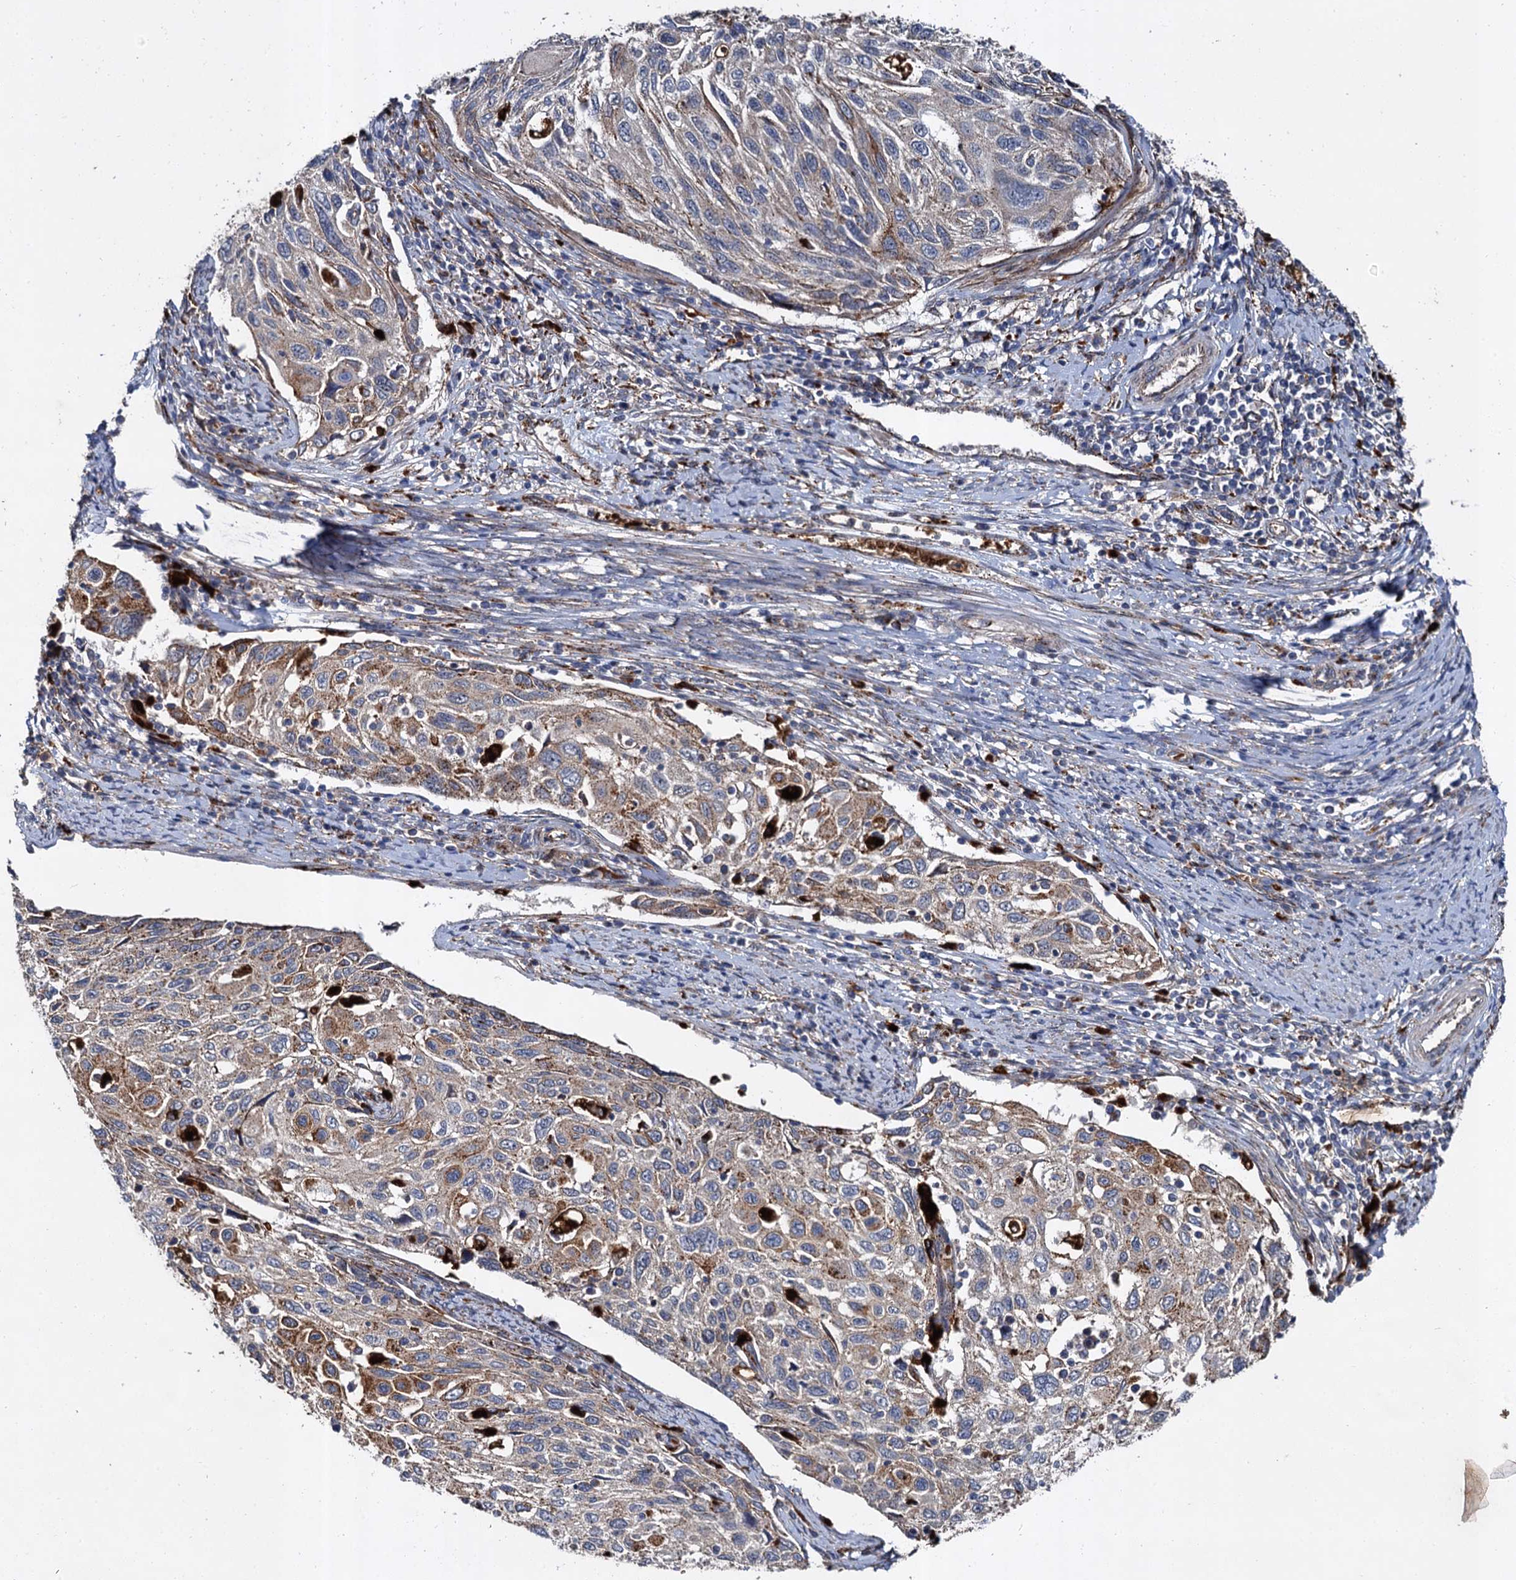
{"staining": {"intensity": "moderate", "quantity": "25%-75%", "location": "cytoplasmic/membranous"}, "tissue": "cervical cancer", "cell_type": "Tumor cells", "image_type": "cancer", "snomed": [{"axis": "morphology", "description": "Squamous cell carcinoma, NOS"}, {"axis": "topography", "description": "Cervix"}], "caption": "Cervical squamous cell carcinoma stained with immunohistochemistry (IHC) demonstrates moderate cytoplasmic/membranous positivity in approximately 25%-75% of tumor cells.", "gene": "GBA1", "patient": {"sex": "female", "age": 70}}